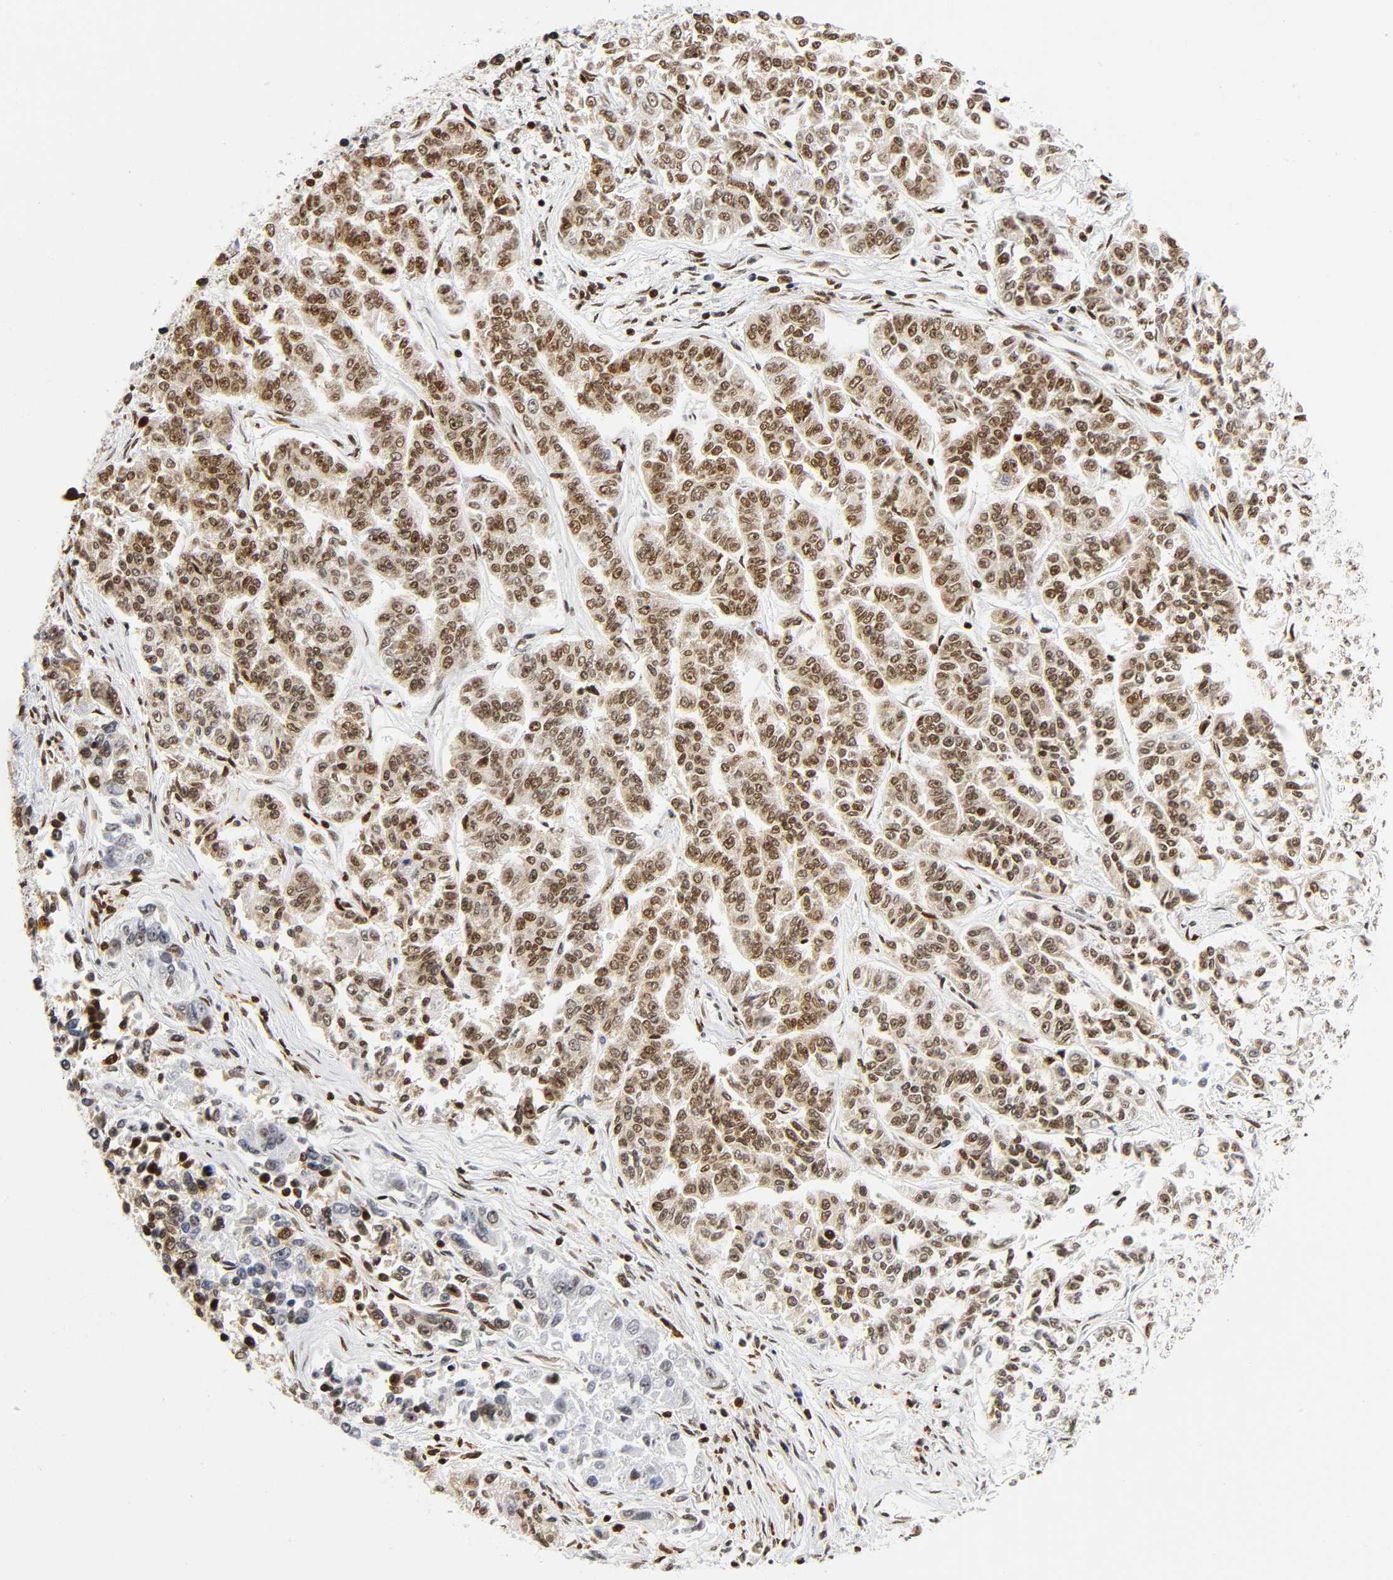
{"staining": {"intensity": "moderate", "quantity": ">75%", "location": "nuclear"}, "tissue": "lung cancer", "cell_type": "Tumor cells", "image_type": "cancer", "snomed": [{"axis": "morphology", "description": "Adenocarcinoma, NOS"}, {"axis": "topography", "description": "Lung"}], "caption": "A brown stain shows moderate nuclear staining of a protein in human lung adenocarcinoma tumor cells.", "gene": "UBTF", "patient": {"sex": "male", "age": 84}}